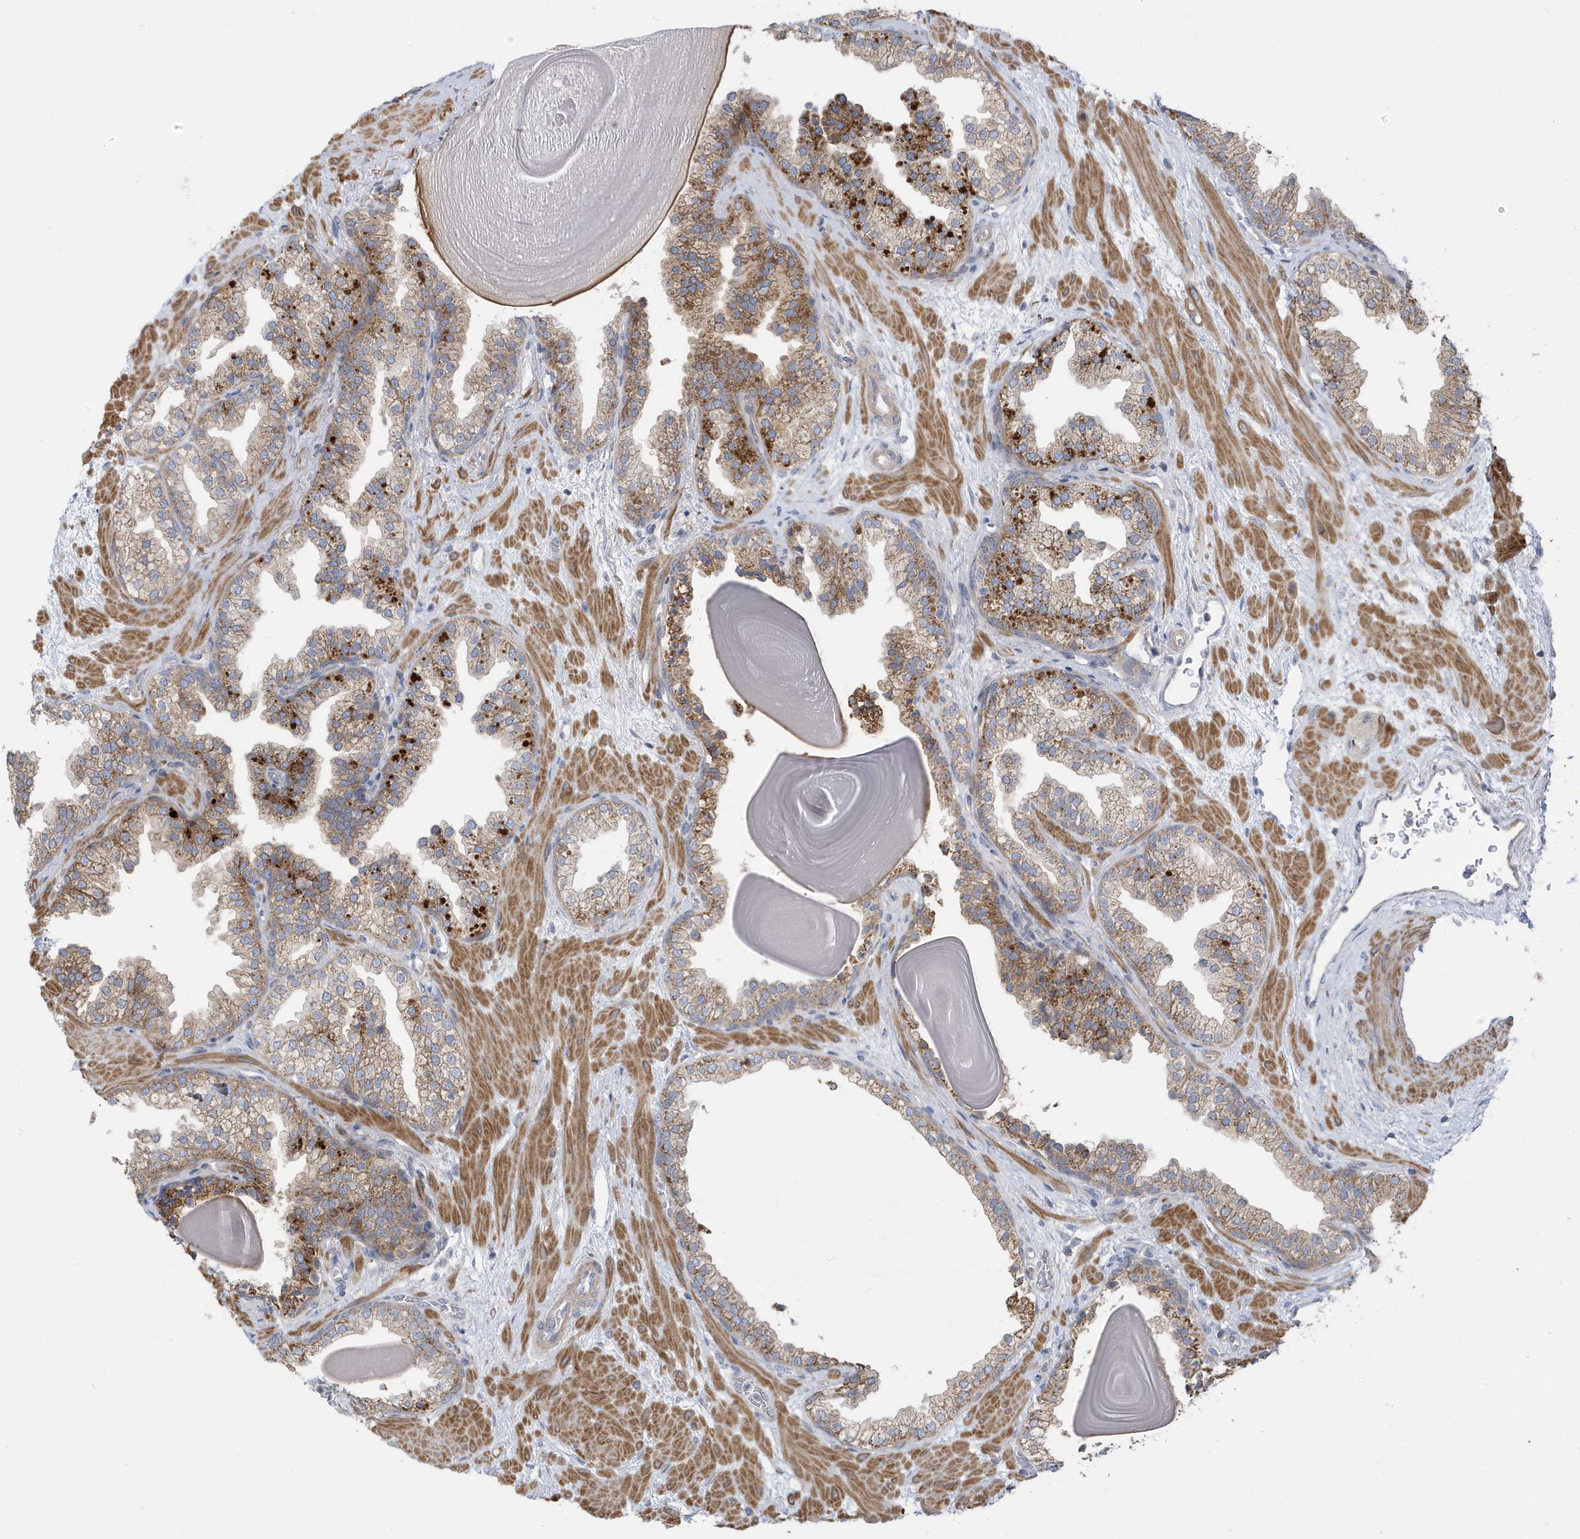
{"staining": {"intensity": "strong", "quantity": "25%-75%", "location": "cytoplasmic/membranous"}, "tissue": "prostate", "cell_type": "Glandular cells", "image_type": "normal", "snomed": [{"axis": "morphology", "description": "Normal tissue, NOS"}, {"axis": "topography", "description": "Prostate"}], "caption": "High-magnification brightfield microscopy of benign prostate stained with DAB (brown) and counterstained with hematoxylin (blue). glandular cells exhibit strong cytoplasmic/membranous staining is identified in about25%-75% of cells.", "gene": "ATP13A5", "patient": {"sex": "male", "age": 48}}